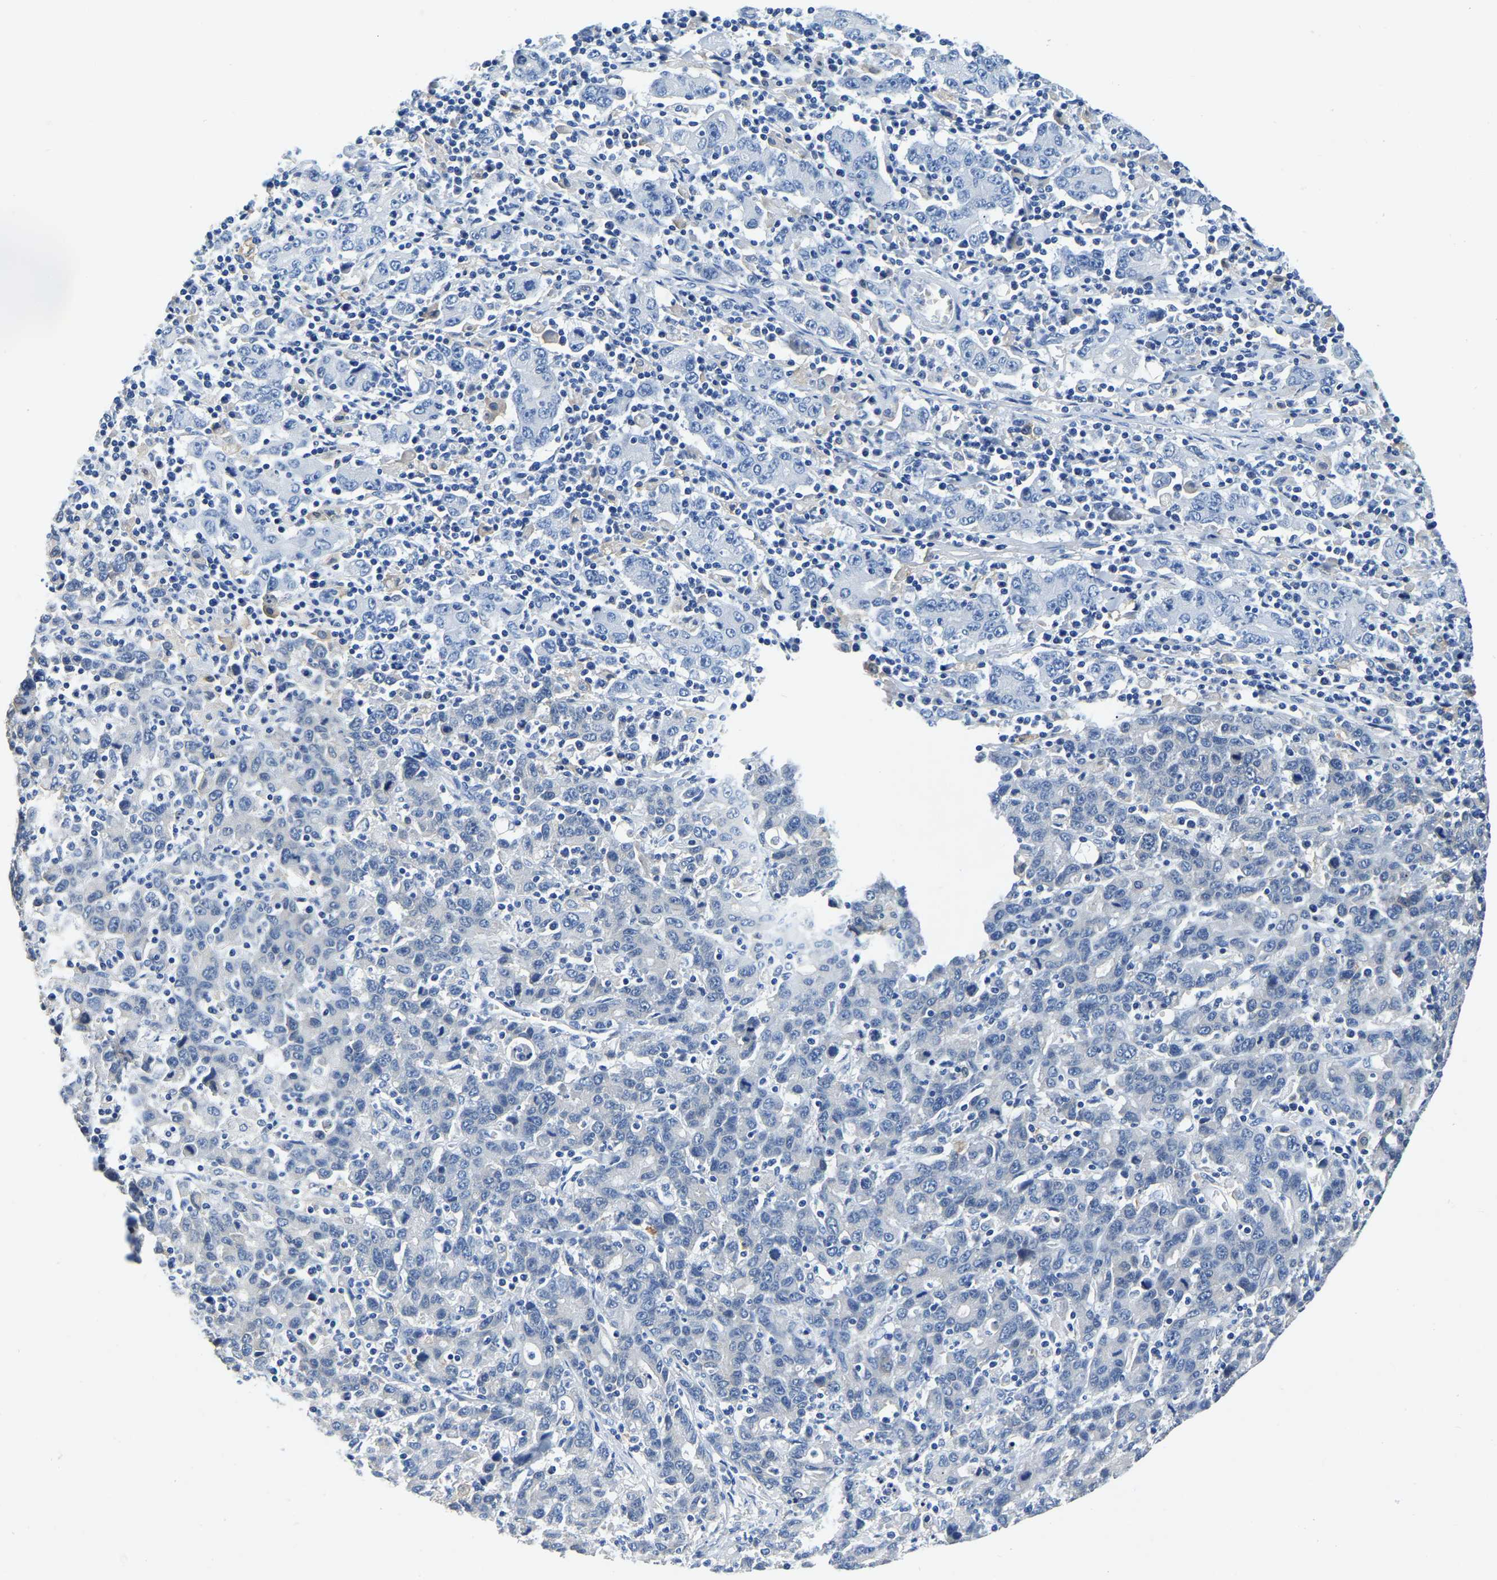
{"staining": {"intensity": "negative", "quantity": "none", "location": "none"}, "tissue": "stomach cancer", "cell_type": "Tumor cells", "image_type": "cancer", "snomed": [{"axis": "morphology", "description": "Adenocarcinoma, NOS"}, {"axis": "topography", "description": "Stomach, upper"}], "caption": "This is a micrograph of immunohistochemistry staining of stomach adenocarcinoma, which shows no expression in tumor cells.", "gene": "ZDHHC13", "patient": {"sex": "male", "age": 69}}